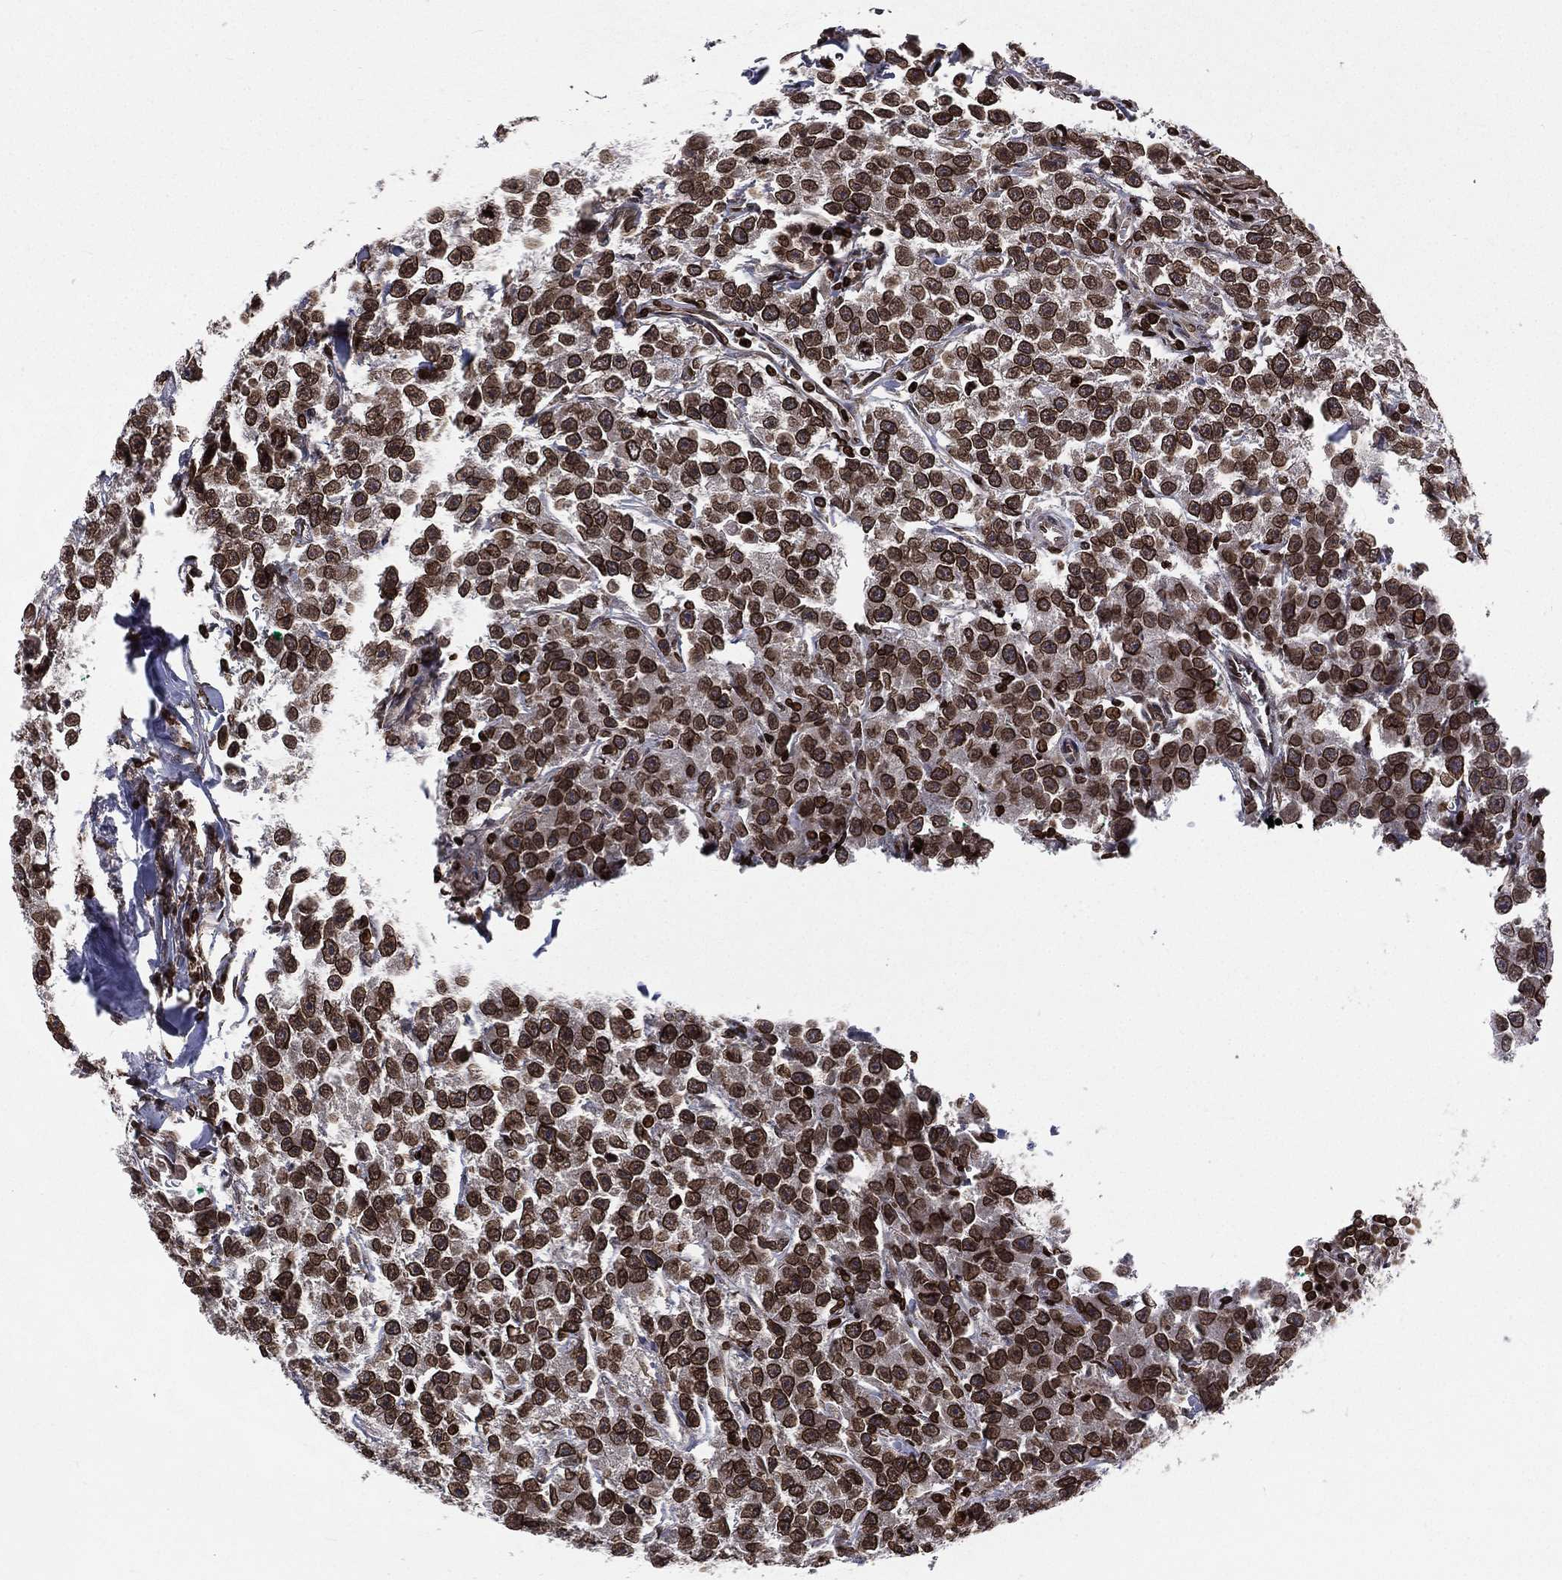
{"staining": {"intensity": "strong", "quantity": ">75%", "location": "cytoplasmic/membranous,nuclear"}, "tissue": "testis cancer", "cell_type": "Tumor cells", "image_type": "cancer", "snomed": [{"axis": "morphology", "description": "Seminoma, NOS"}, {"axis": "topography", "description": "Testis"}], "caption": "DAB (3,3'-diaminobenzidine) immunohistochemical staining of seminoma (testis) shows strong cytoplasmic/membranous and nuclear protein positivity in about >75% of tumor cells.", "gene": "LBR", "patient": {"sex": "male", "age": 59}}